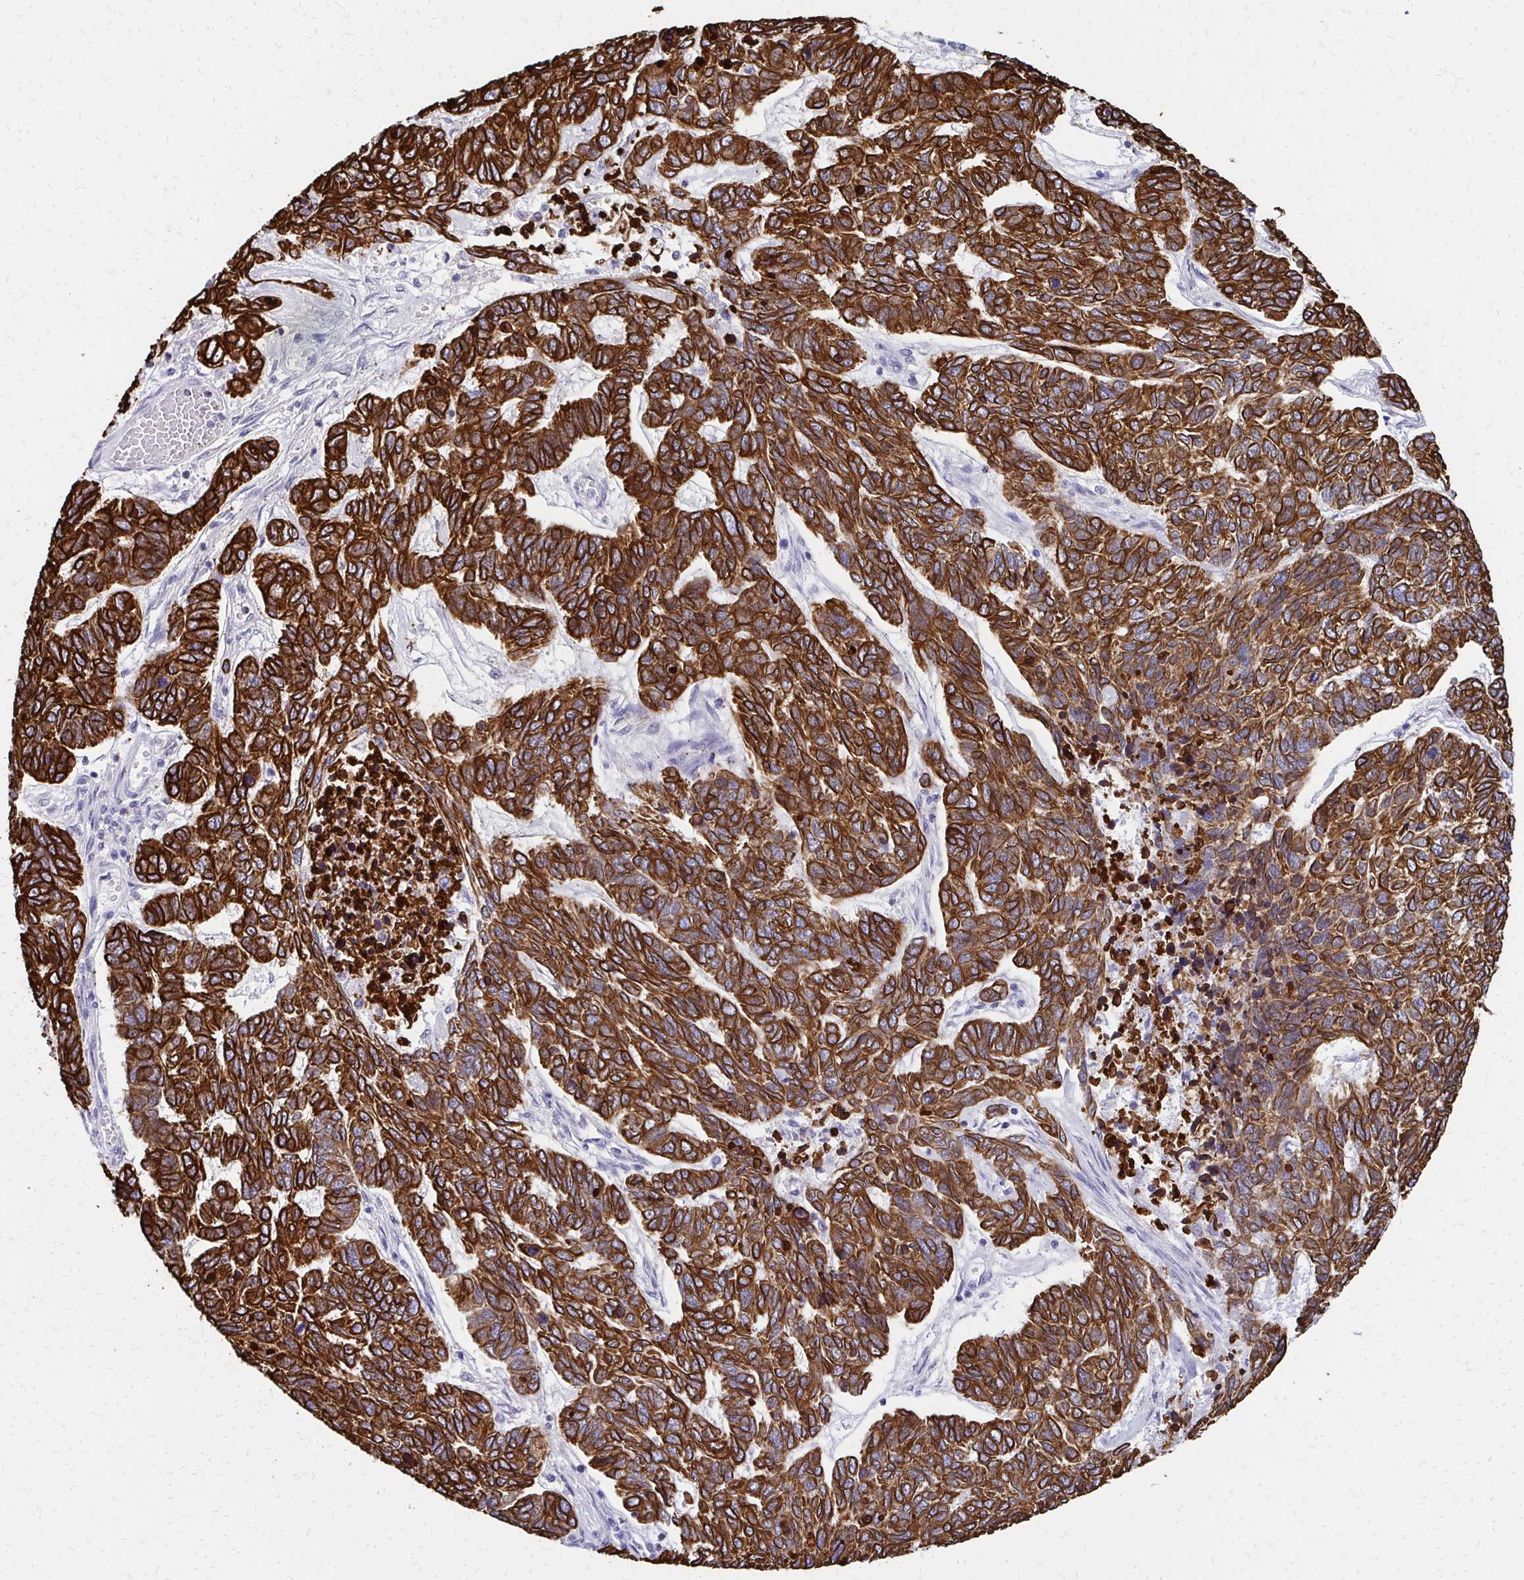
{"staining": {"intensity": "strong", "quantity": ">75%", "location": "cytoplasmic/membranous"}, "tissue": "skin cancer", "cell_type": "Tumor cells", "image_type": "cancer", "snomed": [{"axis": "morphology", "description": "Basal cell carcinoma"}, {"axis": "topography", "description": "Skin"}], "caption": "Skin cancer stained for a protein (brown) reveals strong cytoplasmic/membranous positive positivity in about >75% of tumor cells.", "gene": "C1QTNF2", "patient": {"sex": "female", "age": 65}}